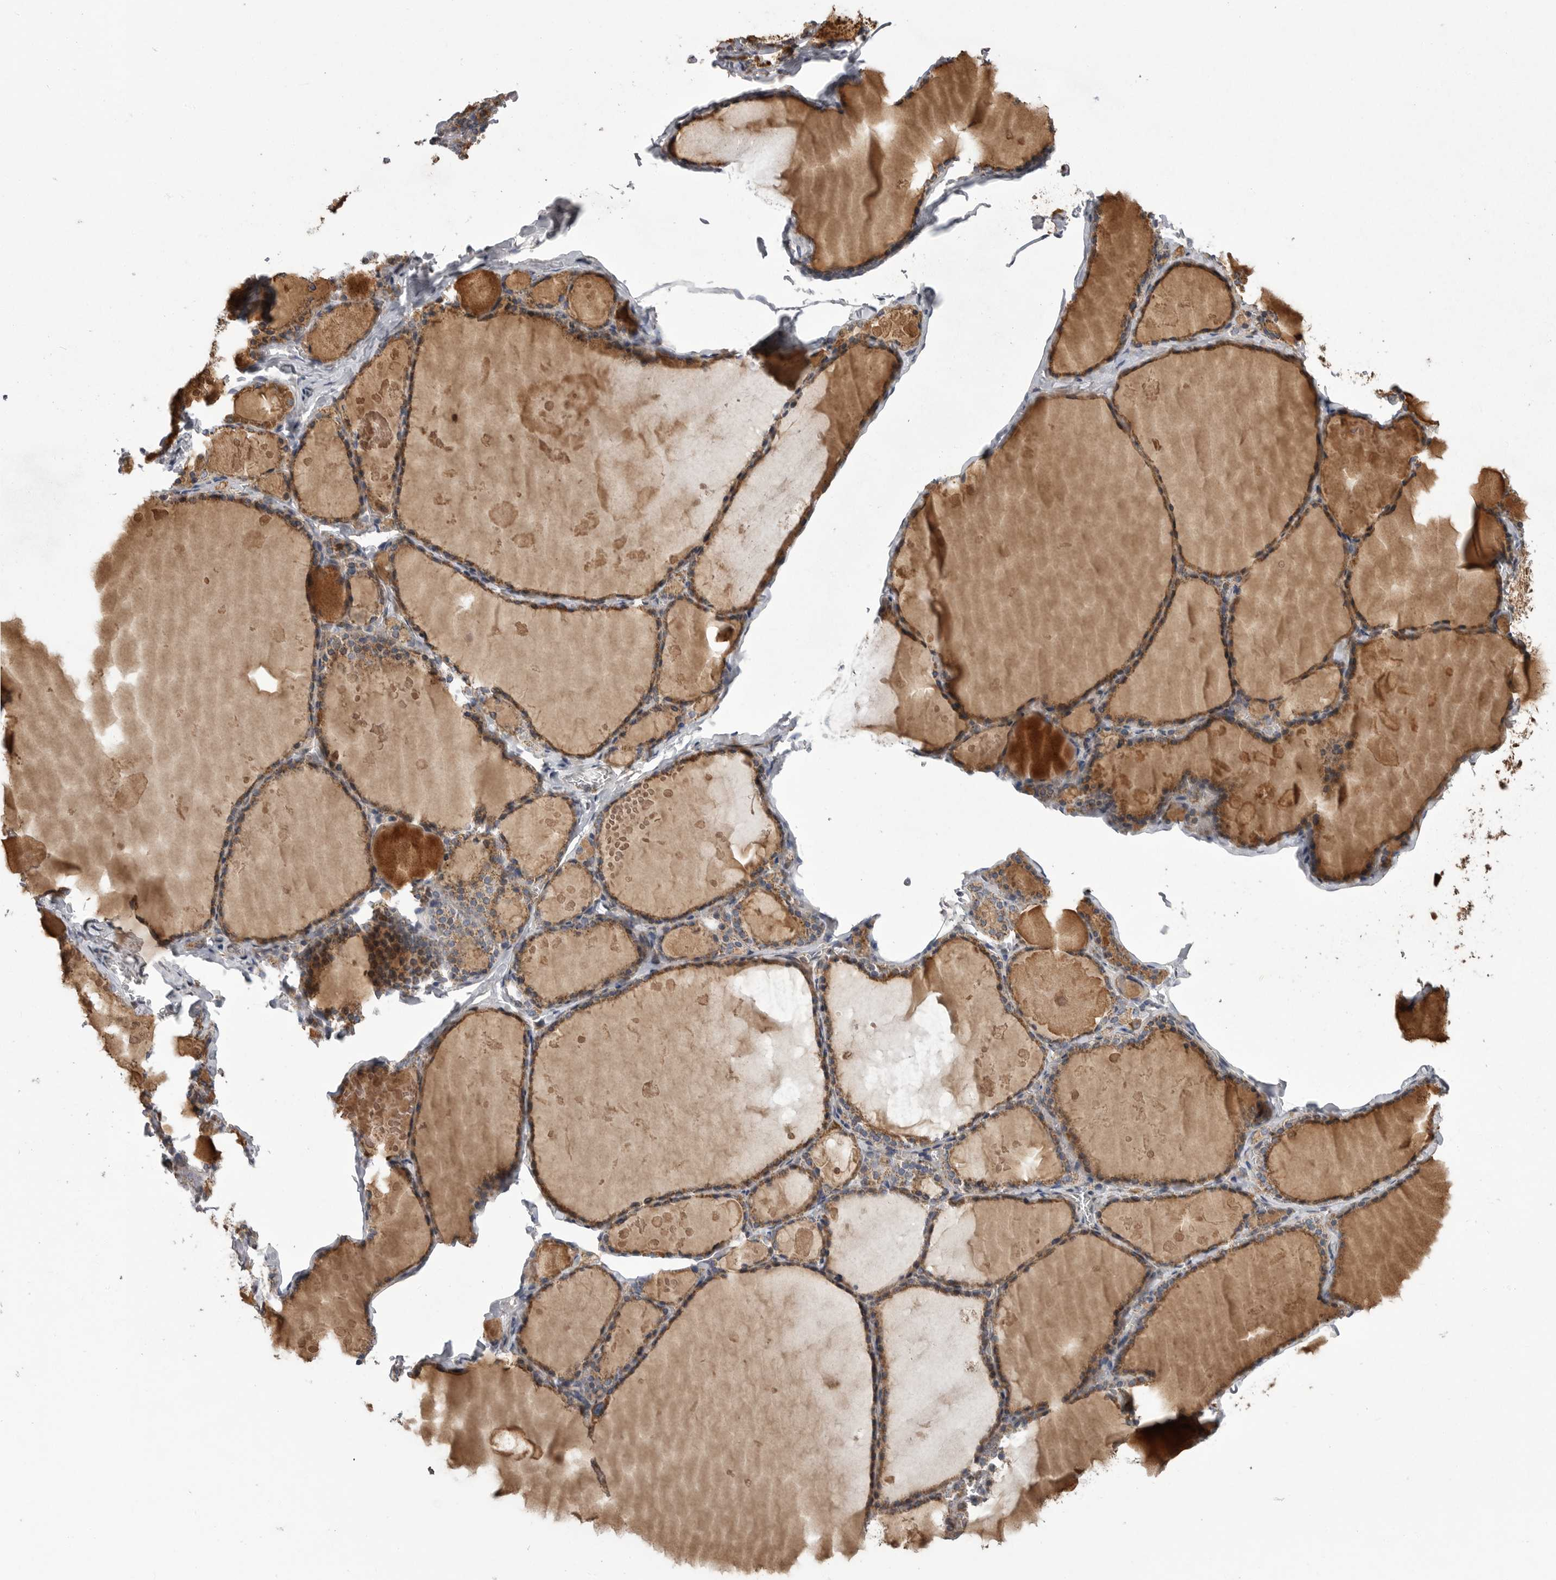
{"staining": {"intensity": "moderate", "quantity": ">75%", "location": "cytoplasmic/membranous"}, "tissue": "thyroid gland", "cell_type": "Glandular cells", "image_type": "normal", "snomed": [{"axis": "morphology", "description": "Normal tissue, NOS"}, {"axis": "topography", "description": "Thyroid gland"}], "caption": "Human thyroid gland stained with a brown dye demonstrates moderate cytoplasmic/membranous positive positivity in approximately >75% of glandular cells.", "gene": "CRP", "patient": {"sex": "male", "age": 56}}